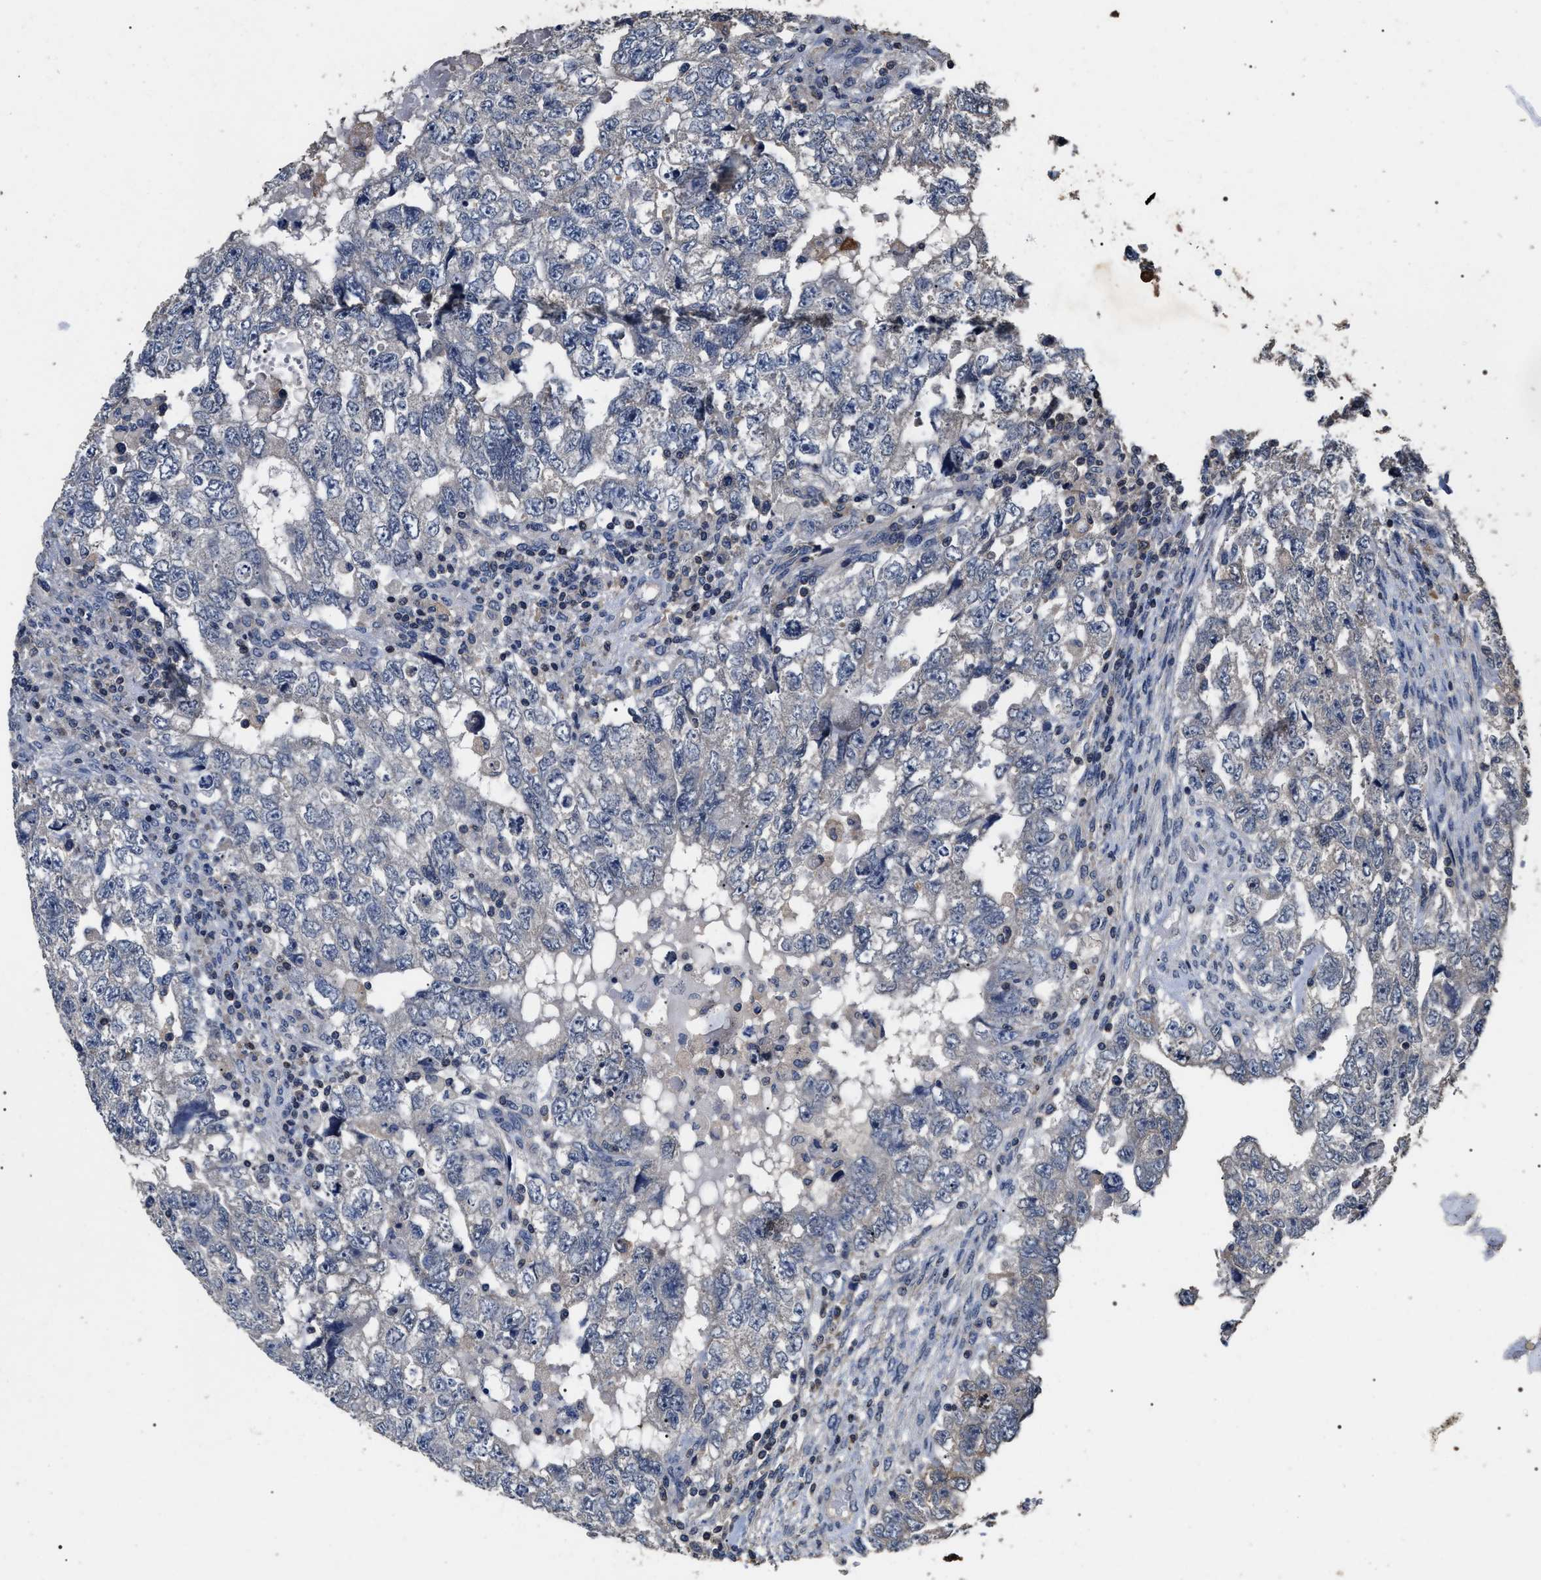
{"staining": {"intensity": "negative", "quantity": "none", "location": "none"}, "tissue": "testis cancer", "cell_type": "Tumor cells", "image_type": "cancer", "snomed": [{"axis": "morphology", "description": "Carcinoma, Embryonal, NOS"}, {"axis": "topography", "description": "Testis"}], "caption": "IHC of testis cancer (embryonal carcinoma) displays no staining in tumor cells.", "gene": "UPF3A", "patient": {"sex": "male", "age": 36}}